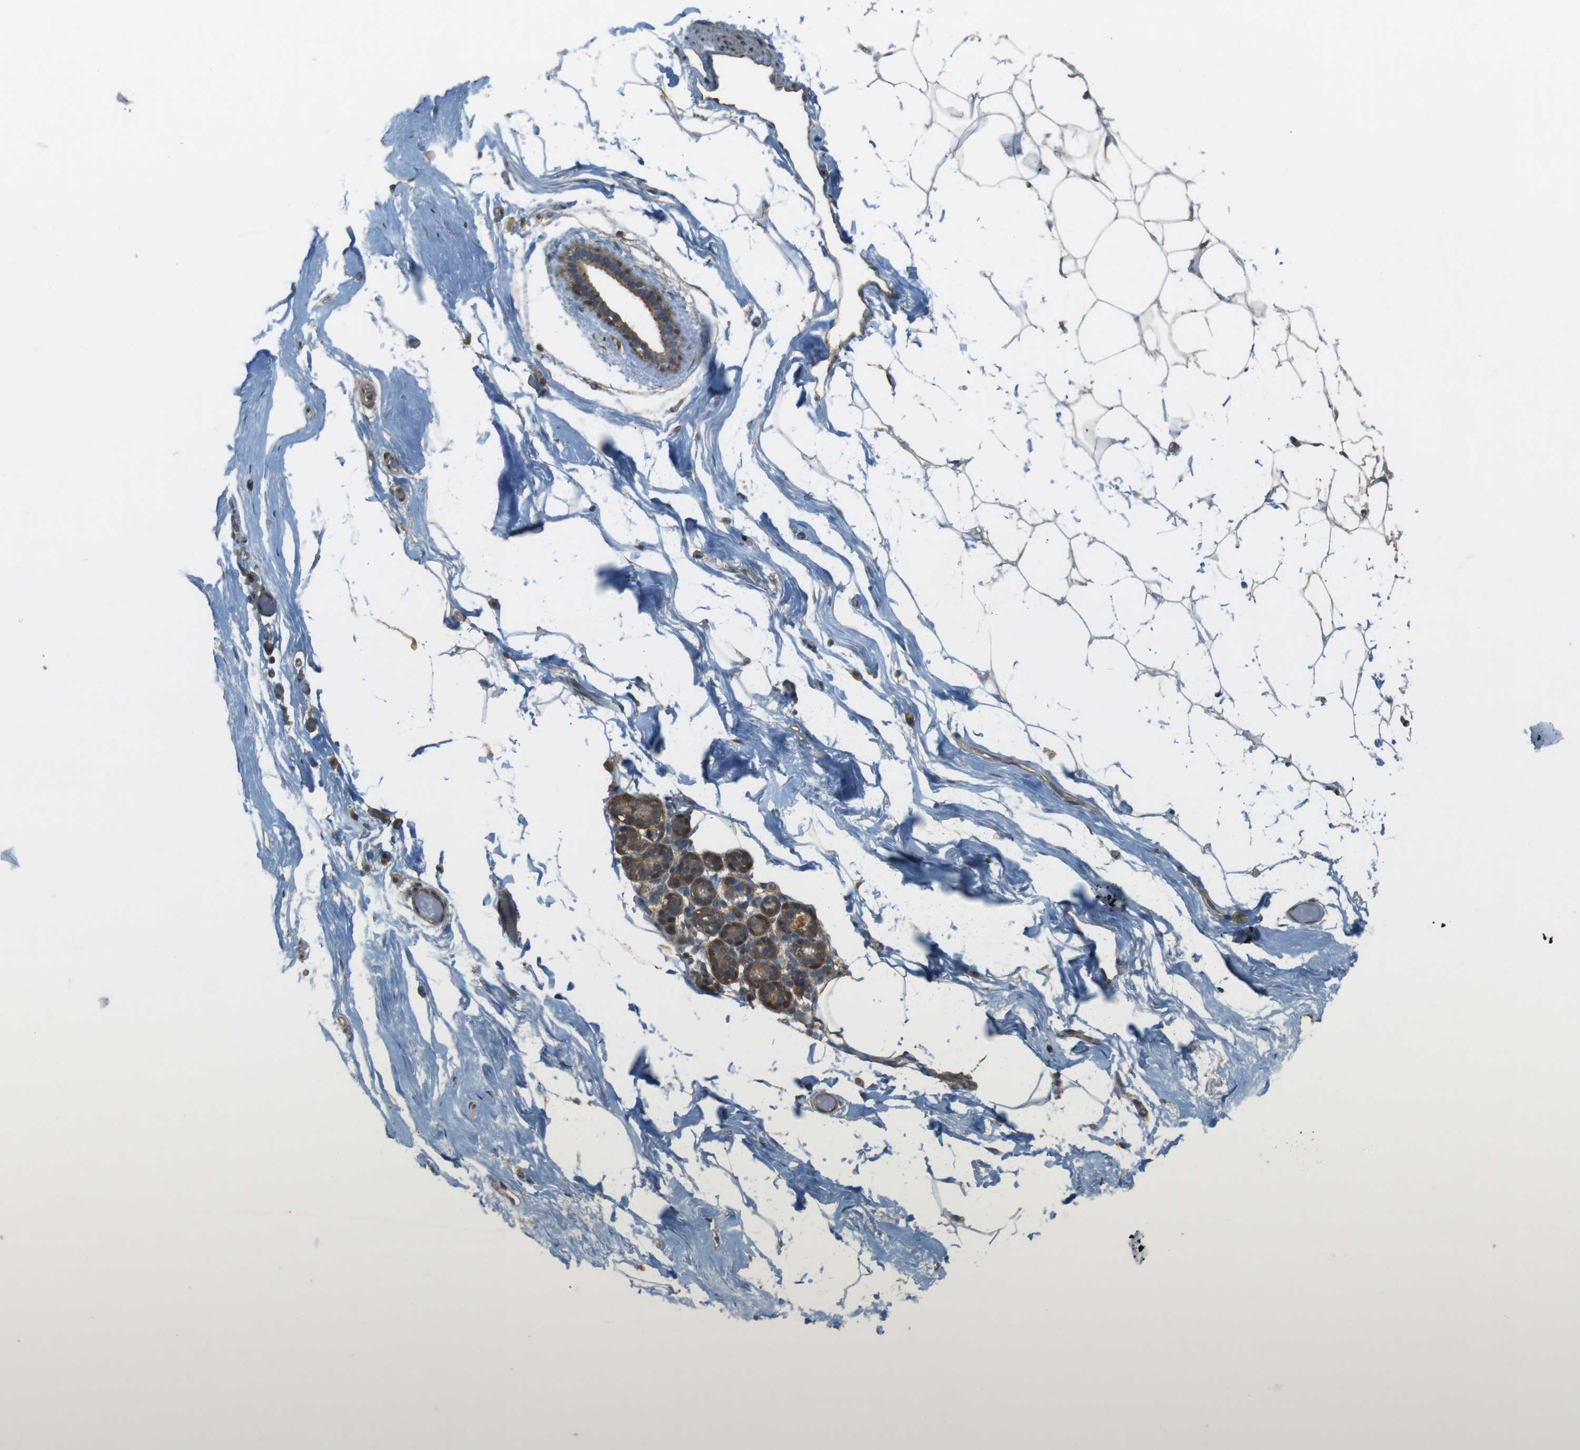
{"staining": {"intensity": "moderate", "quantity": ">75%", "location": "cytoplasmic/membranous"}, "tissue": "adipose tissue", "cell_type": "Adipocytes", "image_type": "normal", "snomed": [{"axis": "morphology", "description": "Normal tissue, NOS"}, {"axis": "topography", "description": "Breast"}, {"axis": "topography", "description": "Soft tissue"}], "caption": "Immunohistochemical staining of normal adipose tissue demonstrates moderate cytoplasmic/membranous protein expression in approximately >75% of adipocytes. (DAB IHC, brown staining for protein, blue staining for nuclei).", "gene": "ZDHHC20", "patient": {"sex": "female", "age": 75}}